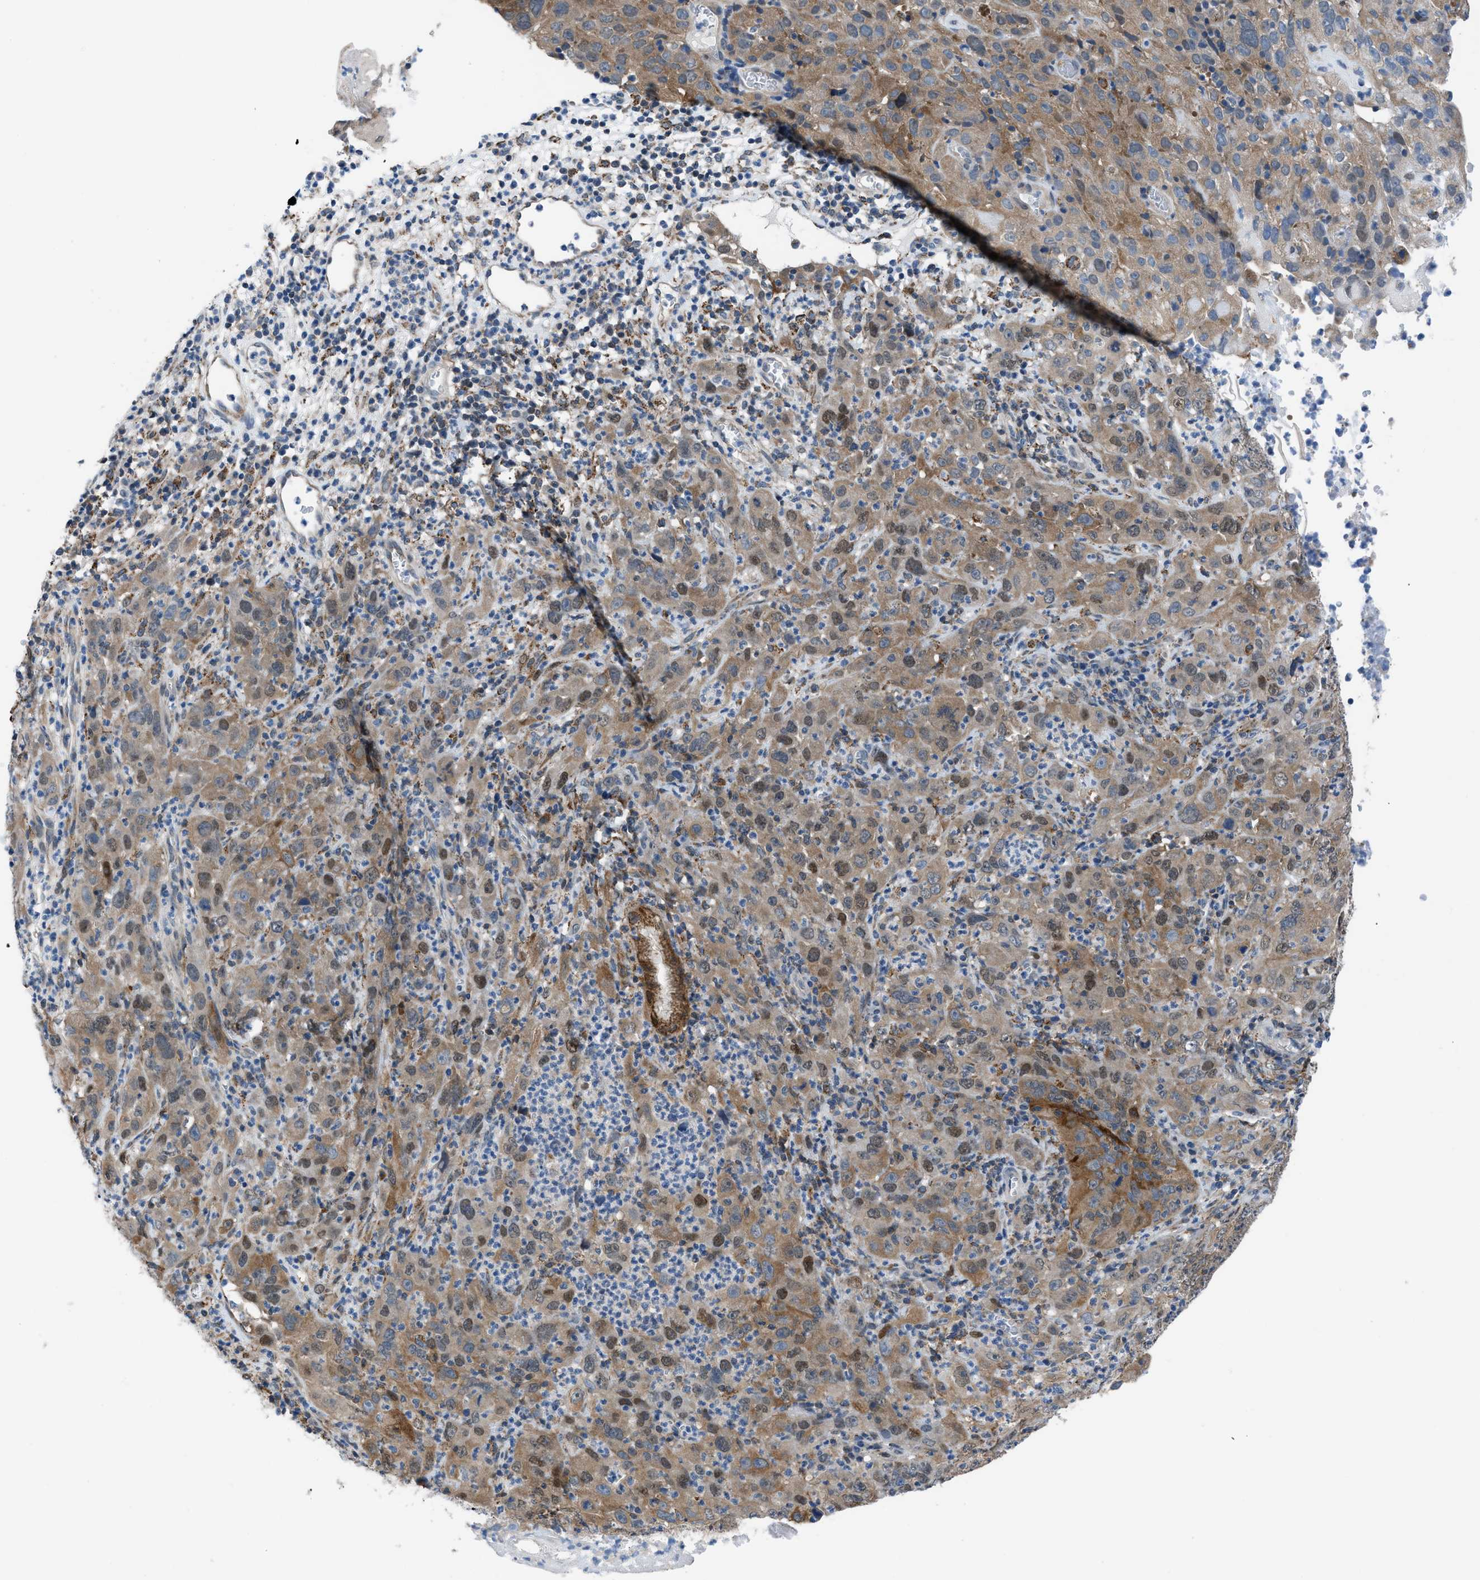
{"staining": {"intensity": "moderate", "quantity": ">75%", "location": "cytoplasmic/membranous,nuclear"}, "tissue": "cervical cancer", "cell_type": "Tumor cells", "image_type": "cancer", "snomed": [{"axis": "morphology", "description": "Squamous cell carcinoma, NOS"}, {"axis": "topography", "description": "Cervix"}], "caption": "Protein staining by immunohistochemistry displays moderate cytoplasmic/membranous and nuclear expression in approximately >75% of tumor cells in cervical squamous cell carcinoma.", "gene": "TMEM45B", "patient": {"sex": "female", "age": 32}}